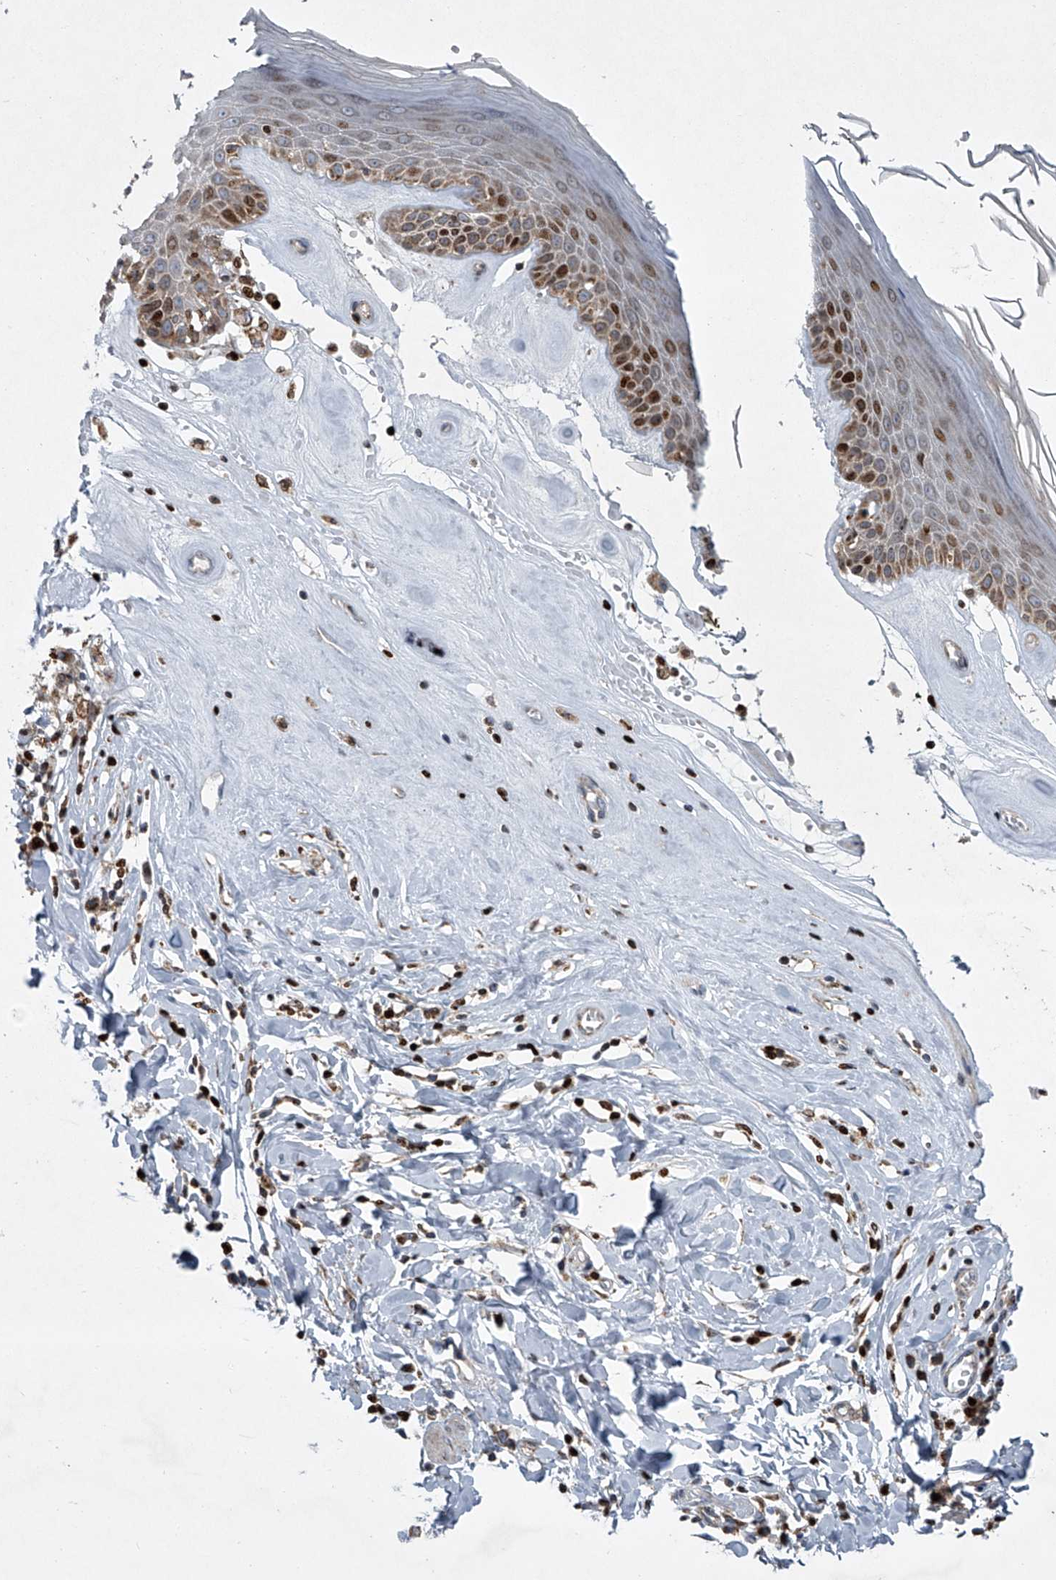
{"staining": {"intensity": "moderate", "quantity": "25%-75%", "location": "cytoplasmic/membranous,nuclear"}, "tissue": "skin", "cell_type": "Epidermal cells", "image_type": "normal", "snomed": [{"axis": "morphology", "description": "Normal tissue, NOS"}, {"axis": "morphology", "description": "Inflammation, NOS"}, {"axis": "topography", "description": "Vulva"}], "caption": "Unremarkable skin shows moderate cytoplasmic/membranous,nuclear staining in approximately 25%-75% of epidermal cells.", "gene": "STRADA", "patient": {"sex": "female", "age": 84}}